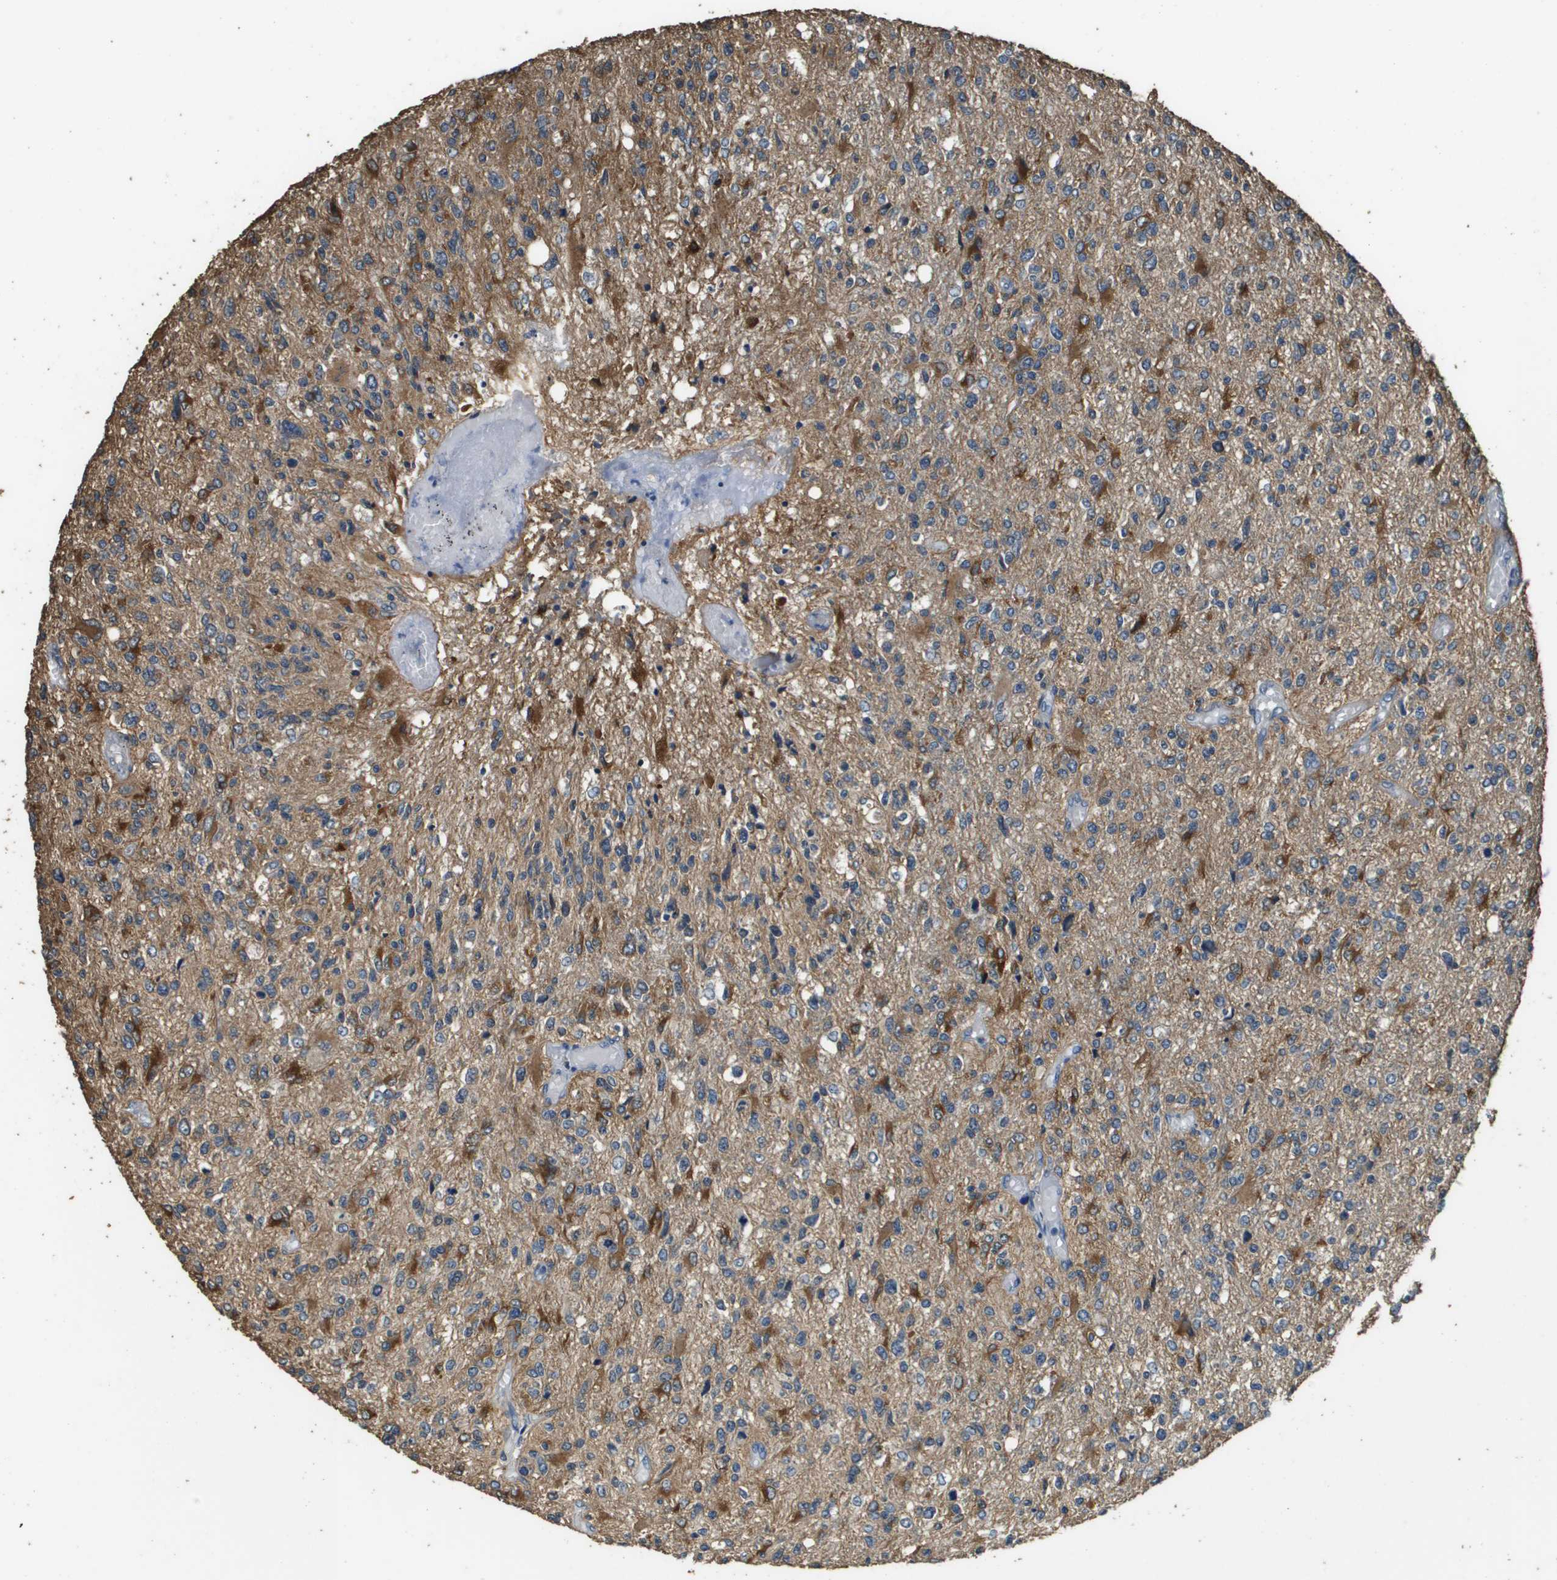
{"staining": {"intensity": "moderate", "quantity": "25%-75%", "location": "cytoplasmic/membranous"}, "tissue": "glioma", "cell_type": "Tumor cells", "image_type": "cancer", "snomed": [{"axis": "morphology", "description": "Glioma, malignant, High grade"}, {"axis": "topography", "description": "Cerebral cortex"}], "caption": "Immunohistochemical staining of glioma demonstrates medium levels of moderate cytoplasmic/membranous protein positivity in approximately 25%-75% of tumor cells. (Stains: DAB (3,3'-diaminobenzidine) in brown, nuclei in blue, Microscopy: brightfield microscopy at high magnification).", "gene": "RAB6B", "patient": {"sex": "male", "age": 76}}